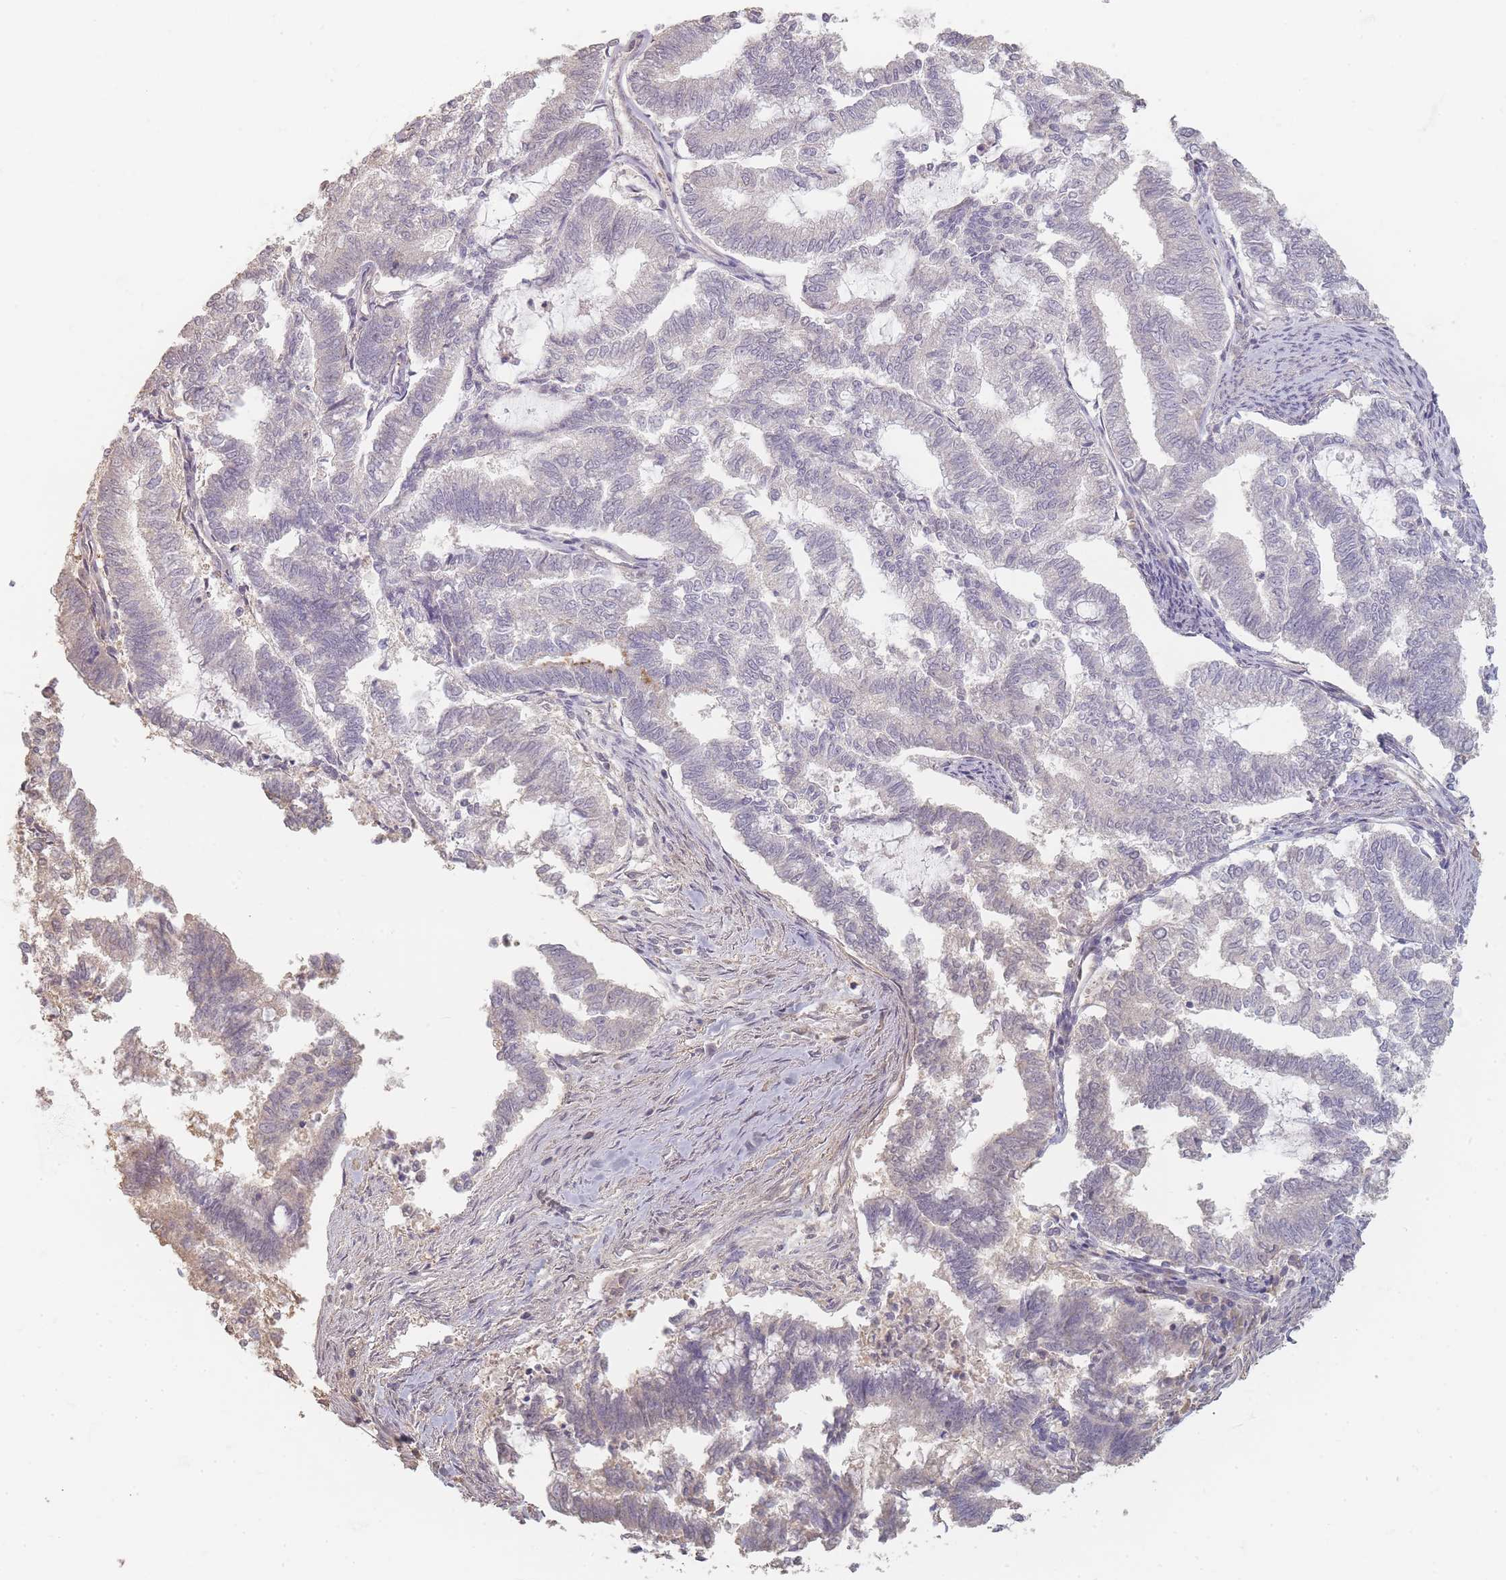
{"staining": {"intensity": "negative", "quantity": "none", "location": "none"}, "tissue": "endometrial cancer", "cell_type": "Tumor cells", "image_type": "cancer", "snomed": [{"axis": "morphology", "description": "Adenocarcinoma, NOS"}, {"axis": "topography", "description": "Endometrium"}], "caption": "DAB (3,3'-diaminobenzidine) immunohistochemical staining of endometrial cancer shows no significant staining in tumor cells.", "gene": "RFTN1", "patient": {"sex": "female", "age": 79}}